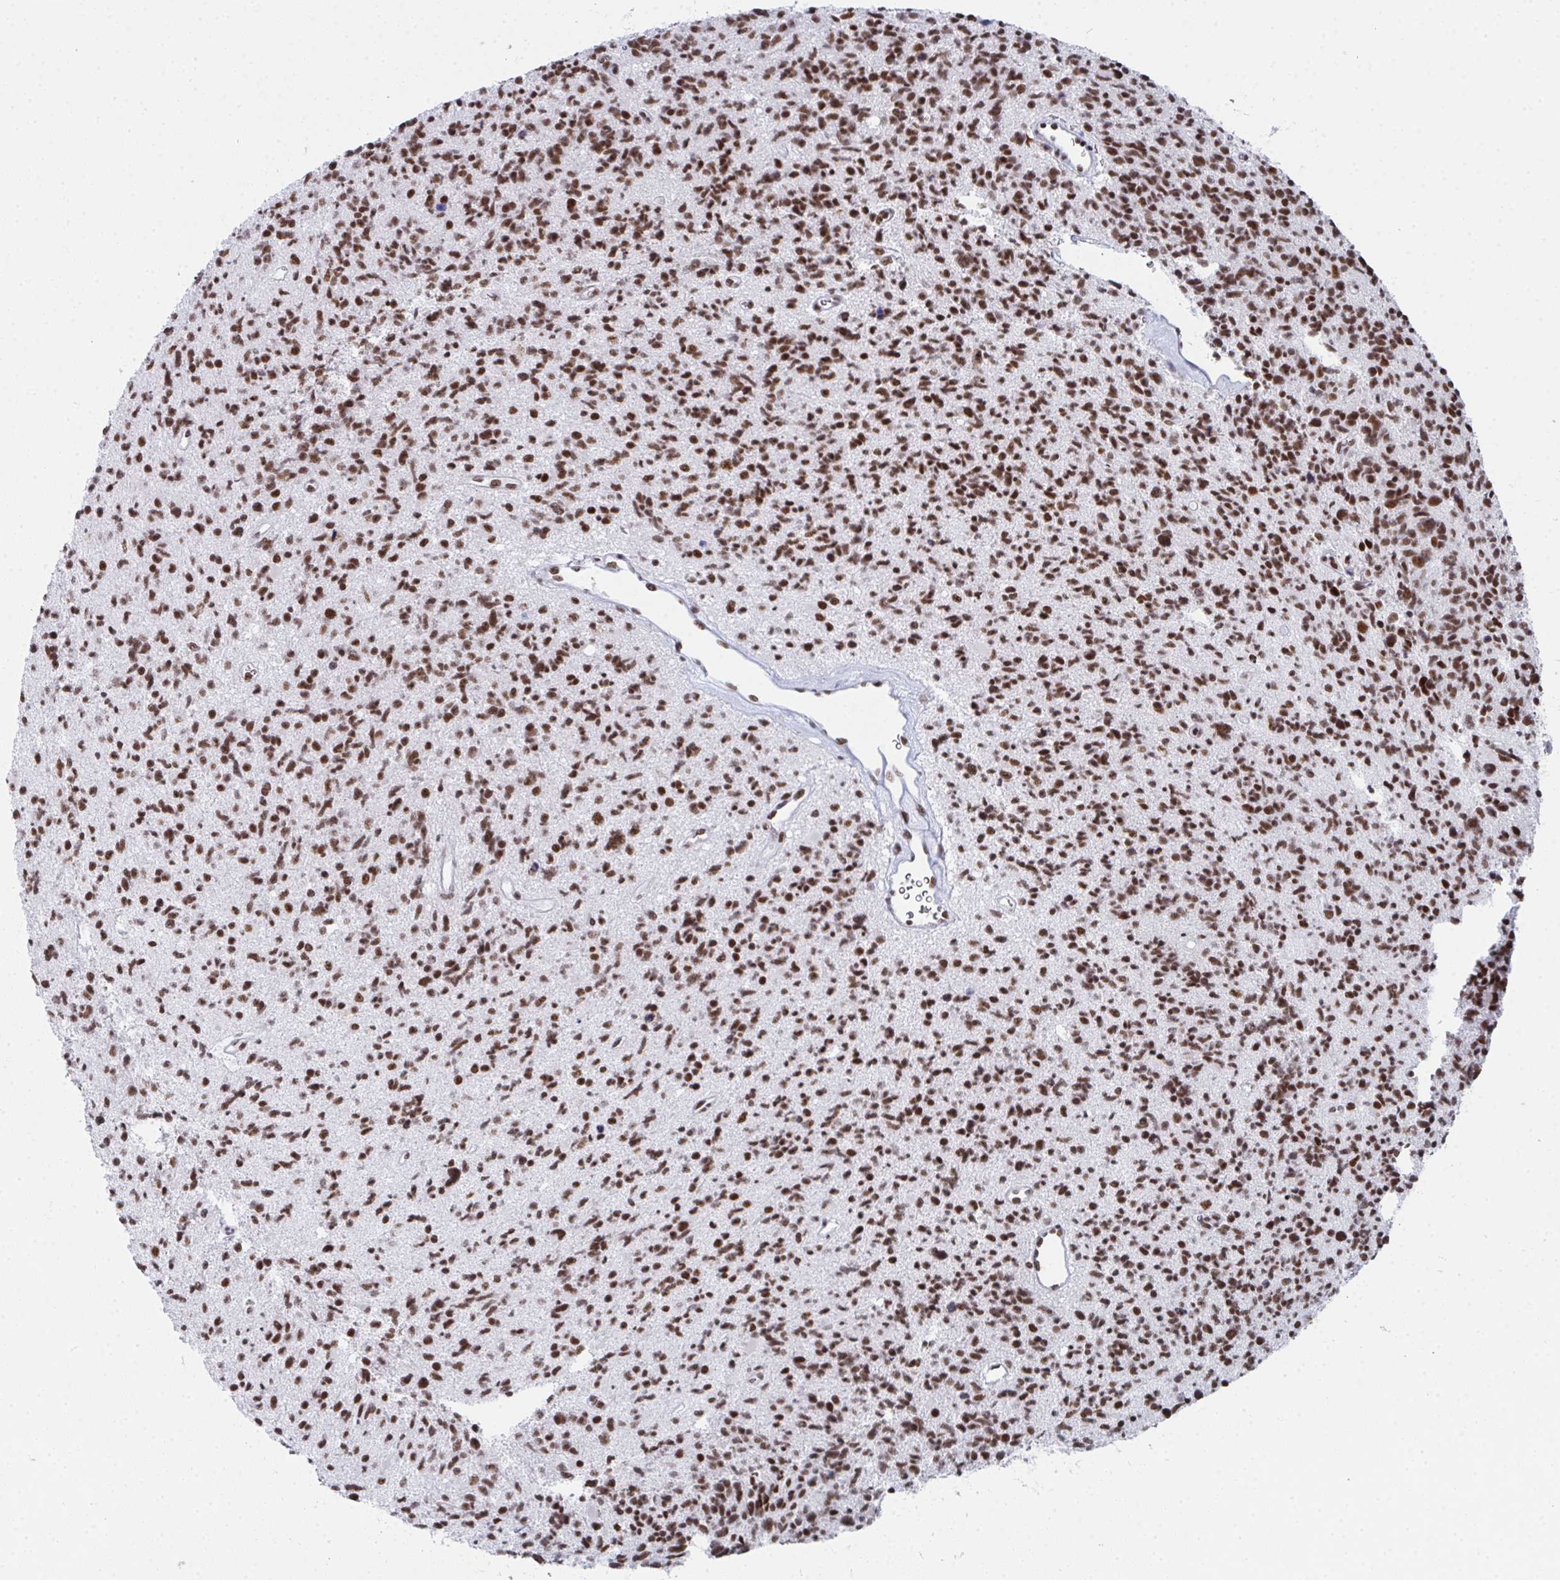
{"staining": {"intensity": "moderate", "quantity": ">75%", "location": "nuclear"}, "tissue": "glioma", "cell_type": "Tumor cells", "image_type": "cancer", "snomed": [{"axis": "morphology", "description": "Glioma, malignant, High grade"}, {"axis": "topography", "description": "Brain"}], "caption": "Moderate nuclear protein expression is identified in about >75% of tumor cells in high-grade glioma (malignant).", "gene": "SNRNP70", "patient": {"sex": "male", "age": 29}}